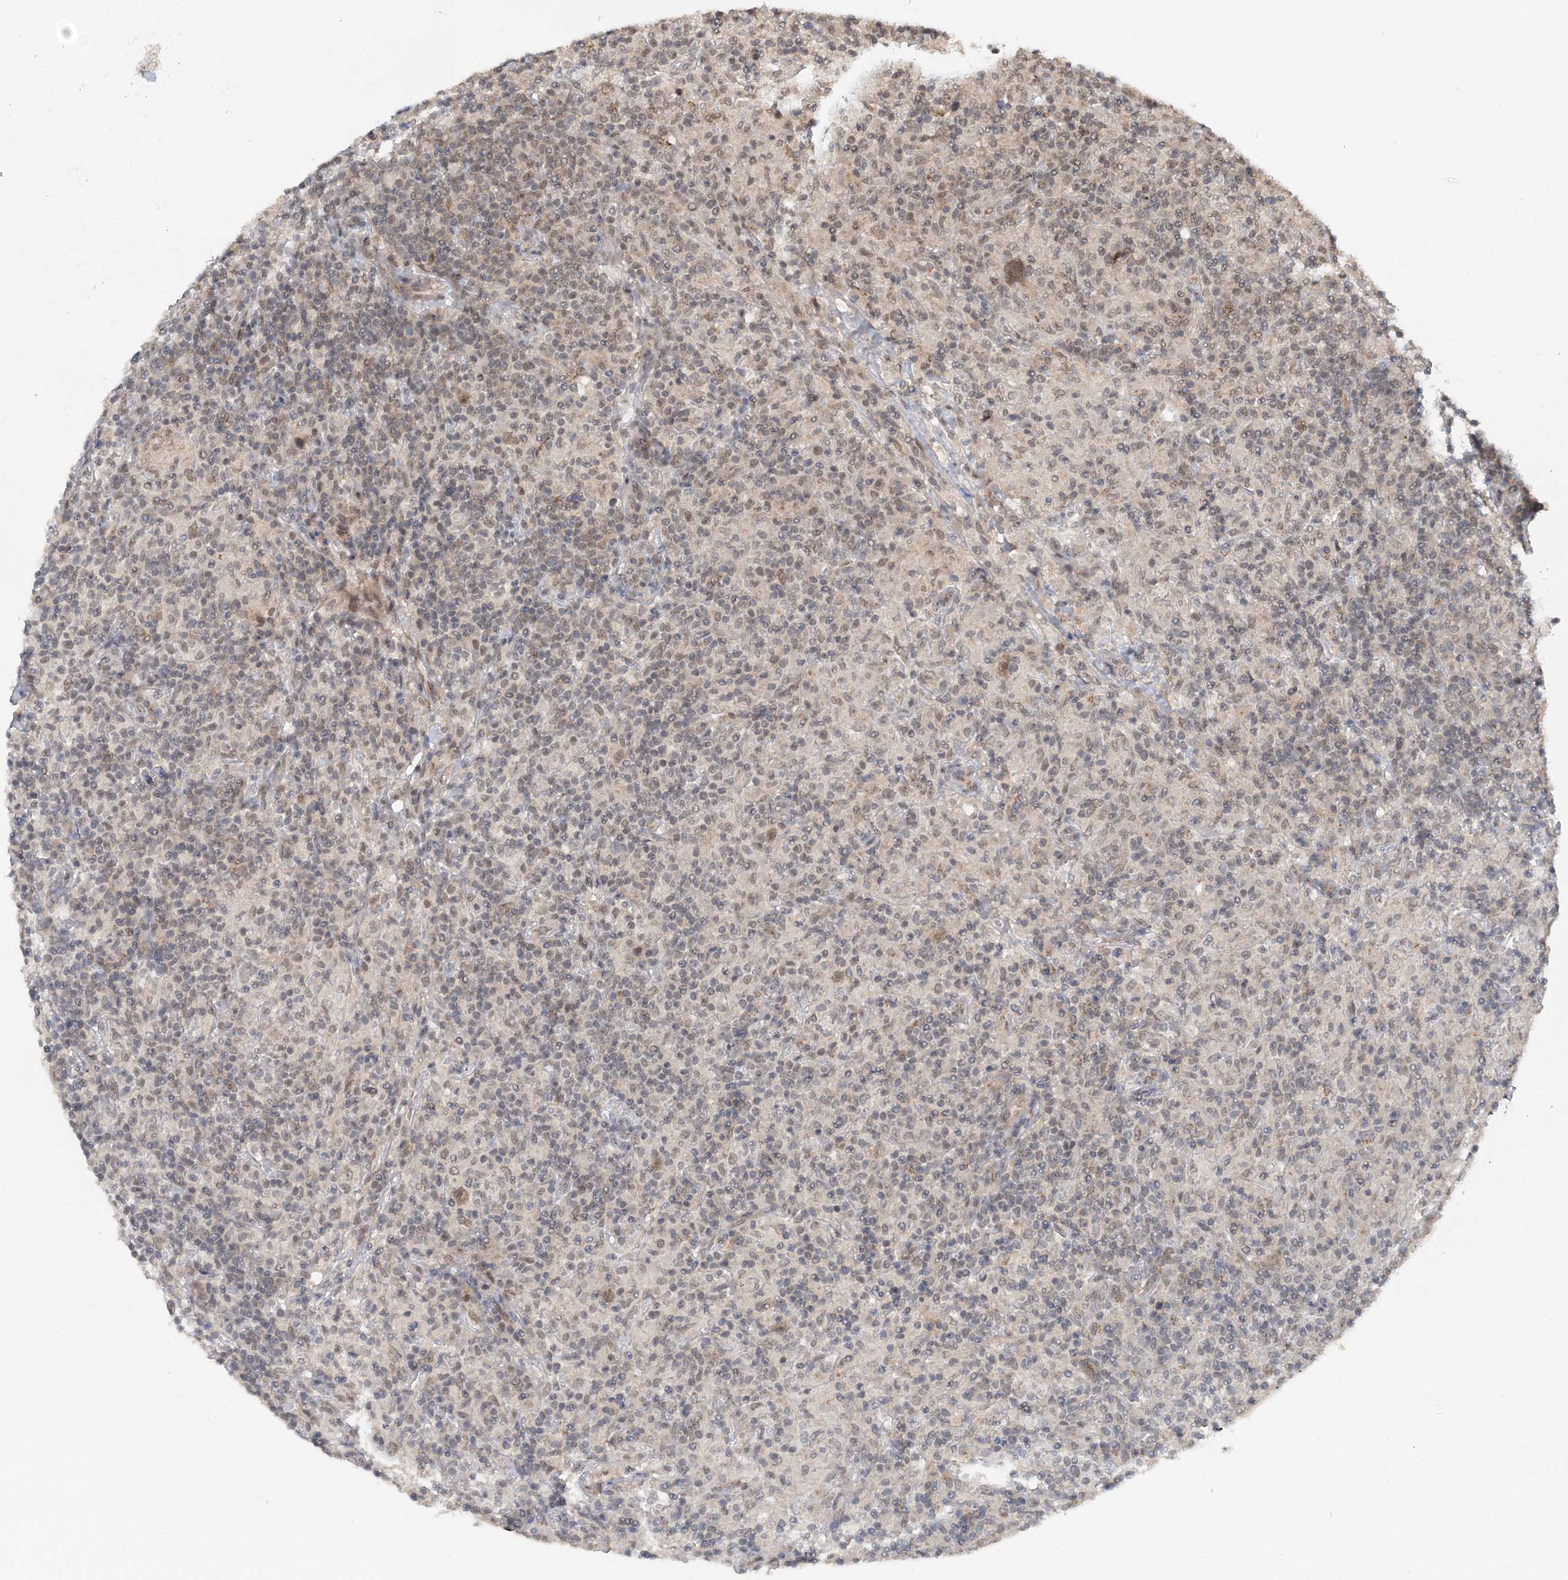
{"staining": {"intensity": "weak", "quantity": "25%-75%", "location": "nuclear"}, "tissue": "lymphoma", "cell_type": "Tumor cells", "image_type": "cancer", "snomed": [{"axis": "morphology", "description": "Hodgkin's disease, NOS"}, {"axis": "topography", "description": "Lymph node"}], "caption": "Protein staining exhibits weak nuclear expression in approximately 25%-75% of tumor cells in lymphoma.", "gene": "TSHZ2", "patient": {"sex": "male", "age": 70}}